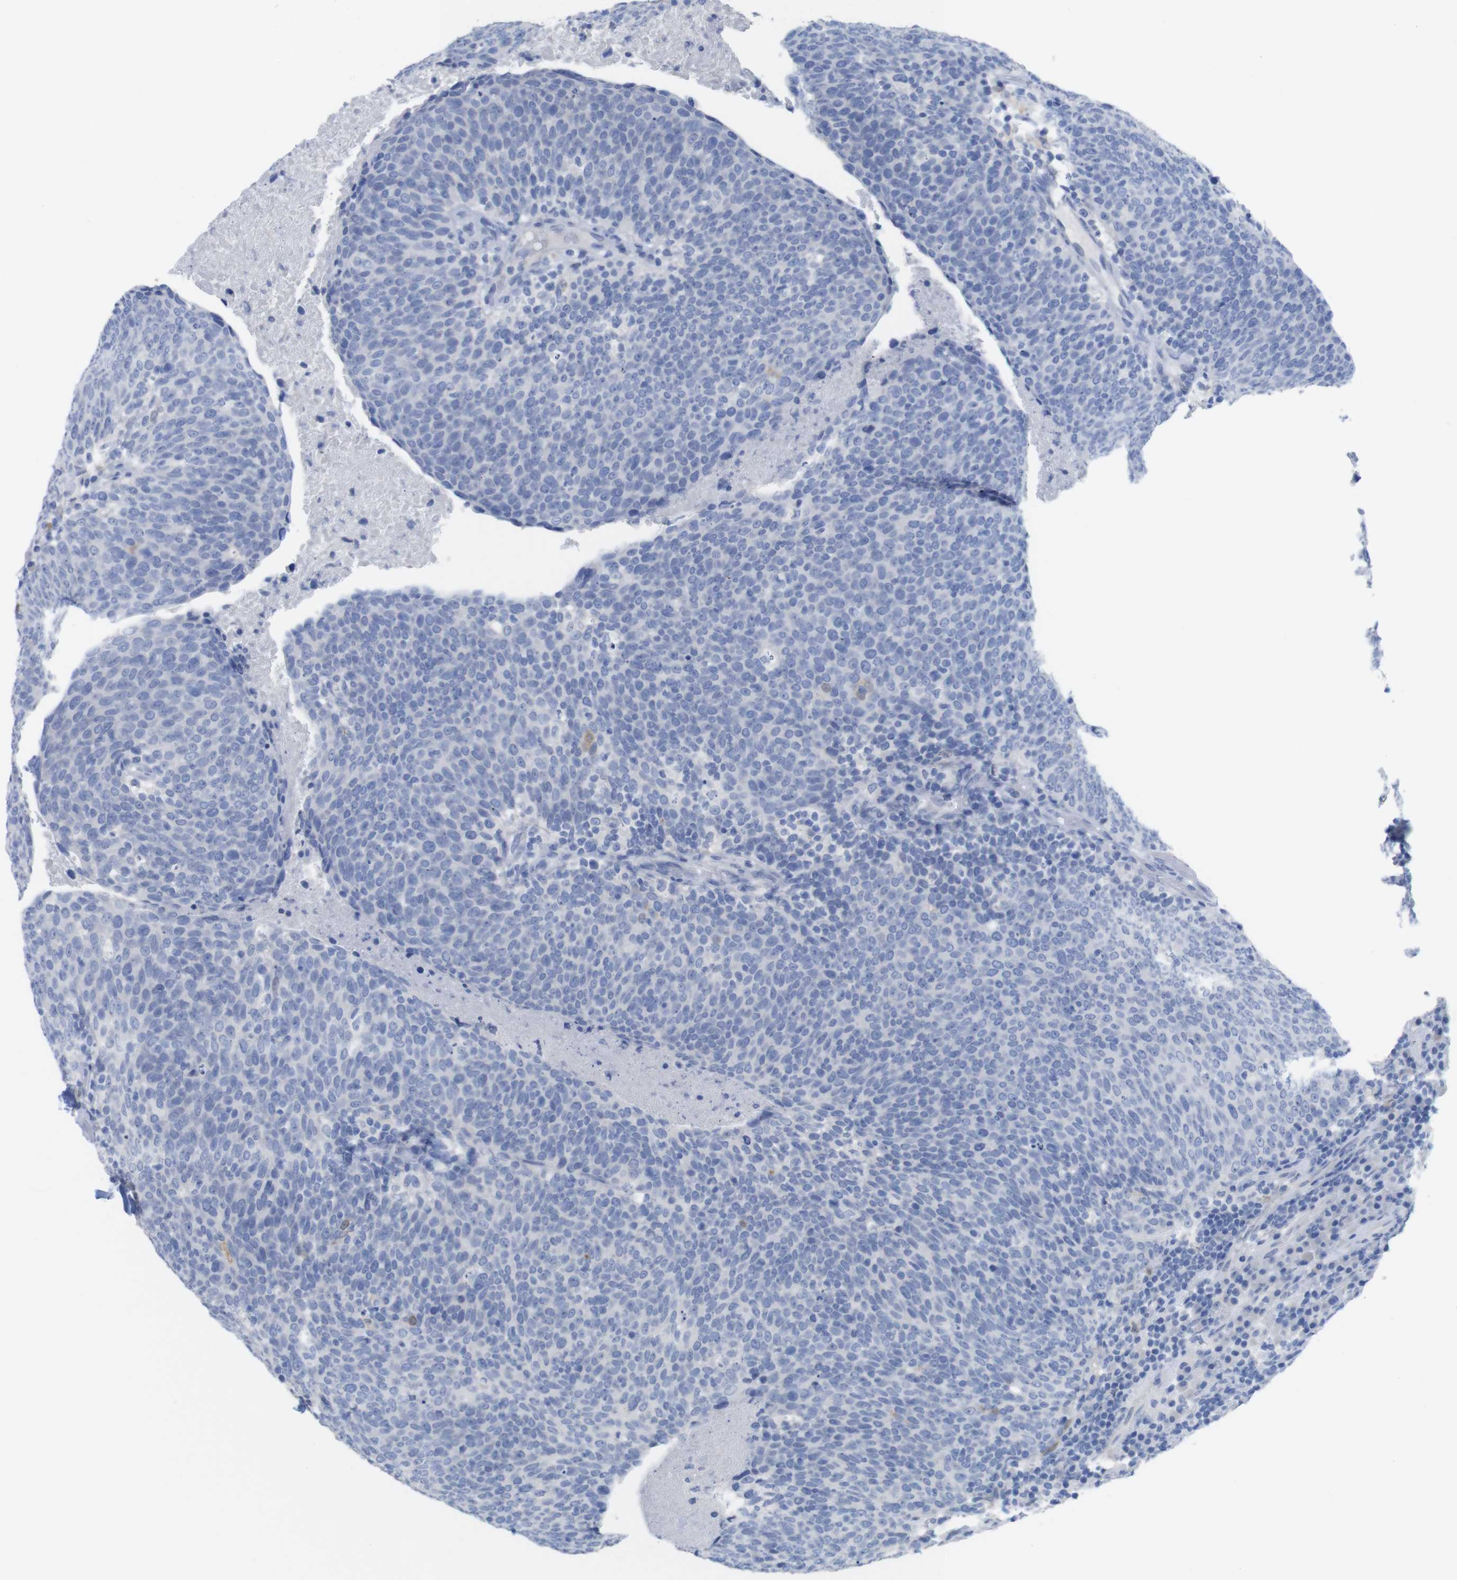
{"staining": {"intensity": "negative", "quantity": "none", "location": "none"}, "tissue": "head and neck cancer", "cell_type": "Tumor cells", "image_type": "cancer", "snomed": [{"axis": "morphology", "description": "Squamous cell carcinoma, NOS"}, {"axis": "morphology", "description": "Squamous cell carcinoma, metastatic, NOS"}, {"axis": "topography", "description": "Lymph node"}, {"axis": "topography", "description": "Head-Neck"}], "caption": "The histopathology image exhibits no significant expression in tumor cells of head and neck cancer.", "gene": "PNMA1", "patient": {"sex": "male", "age": 62}}